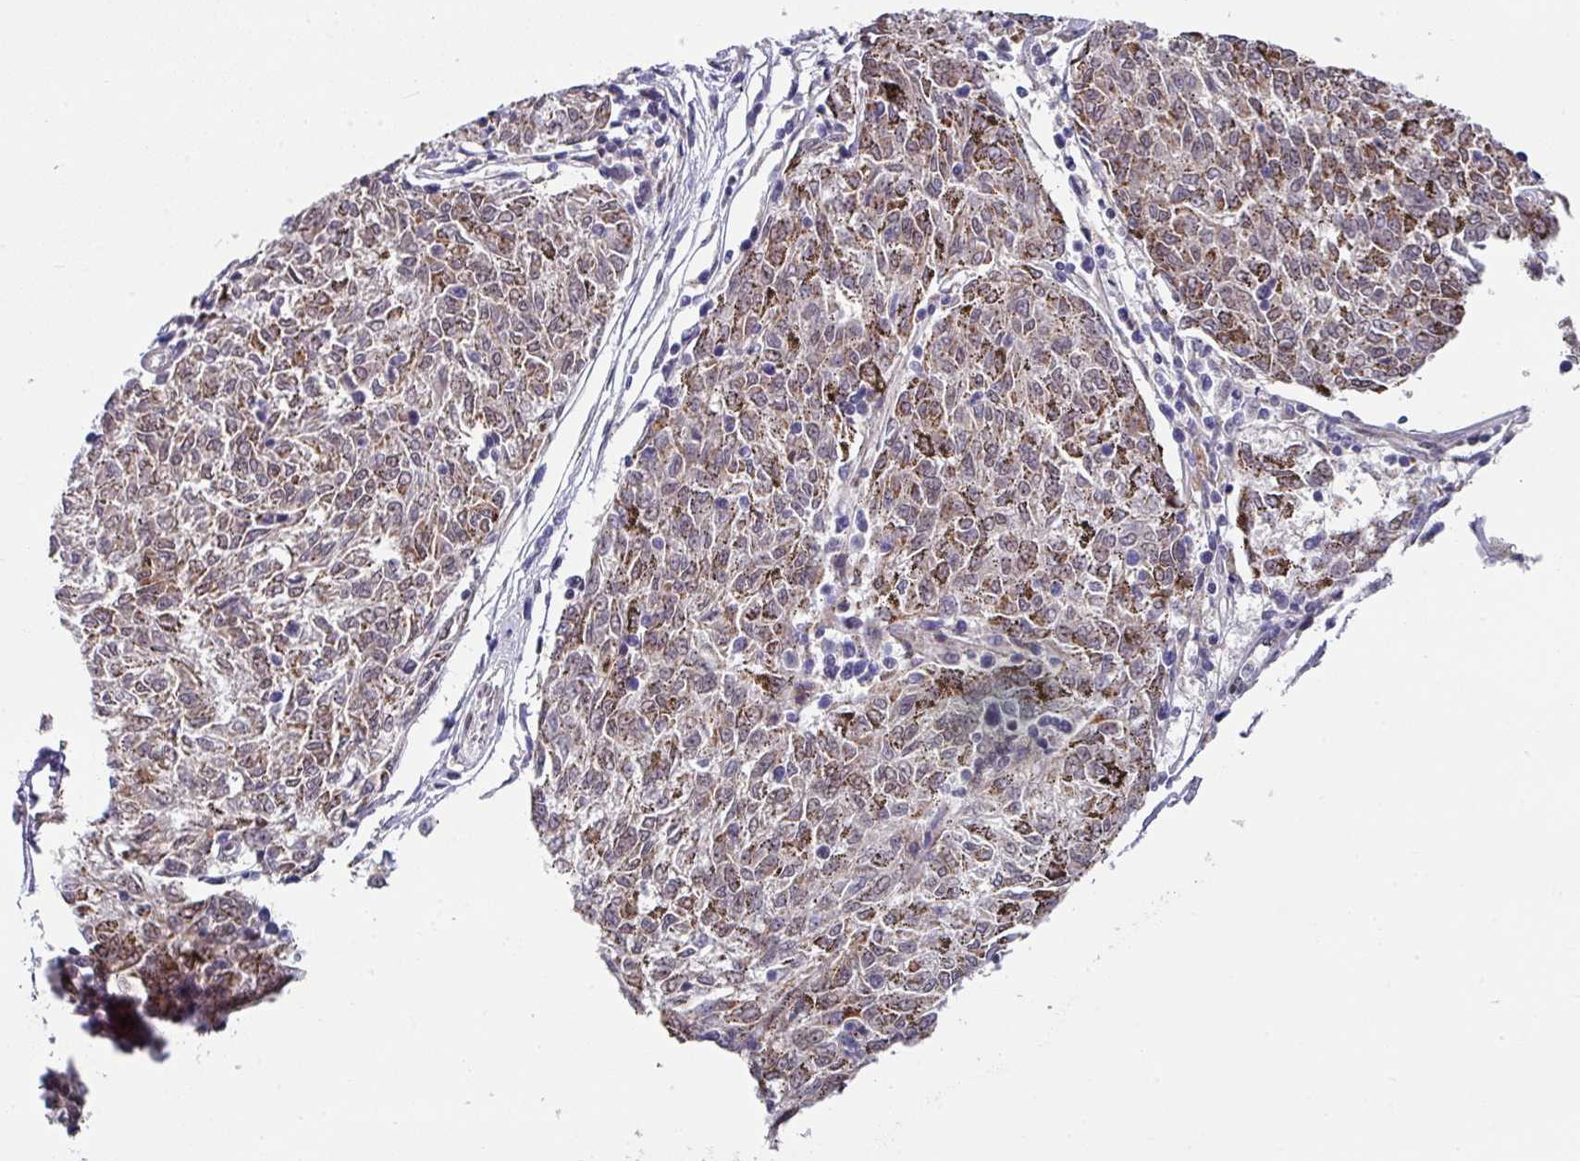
{"staining": {"intensity": "moderate", "quantity": ">75%", "location": "cytoplasmic/membranous"}, "tissue": "melanoma", "cell_type": "Tumor cells", "image_type": "cancer", "snomed": [{"axis": "morphology", "description": "Malignant melanoma, NOS"}, {"axis": "topography", "description": "Skin"}], "caption": "Melanoma was stained to show a protein in brown. There is medium levels of moderate cytoplasmic/membranous positivity in approximately >75% of tumor cells. (brown staining indicates protein expression, while blue staining denotes nuclei).", "gene": "CBX7", "patient": {"sex": "female", "age": 72}}